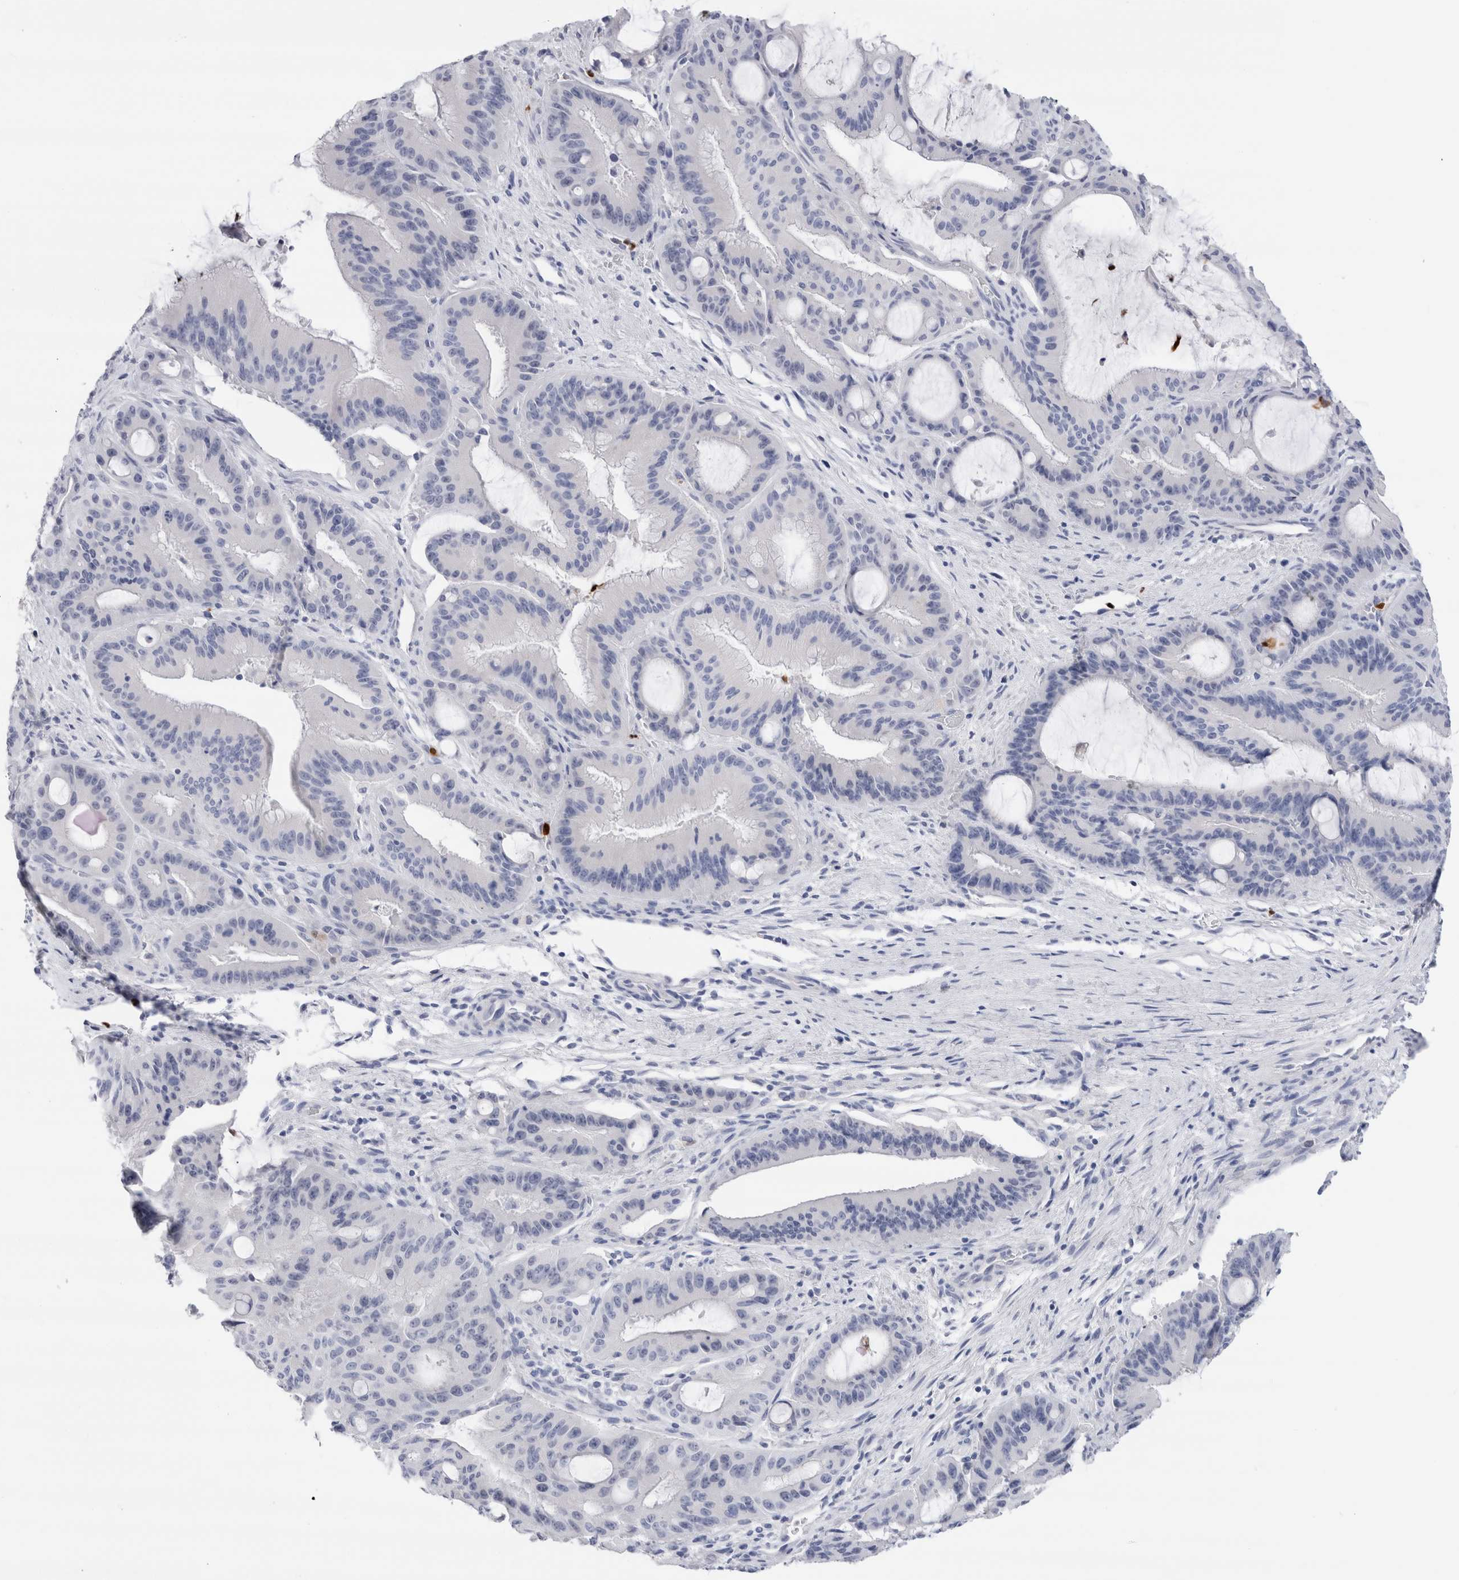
{"staining": {"intensity": "negative", "quantity": "none", "location": "none"}, "tissue": "liver cancer", "cell_type": "Tumor cells", "image_type": "cancer", "snomed": [{"axis": "morphology", "description": "Normal tissue, NOS"}, {"axis": "morphology", "description": "Cholangiocarcinoma"}, {"axis": "topography", "description": "Liver"}, {"axis": "topography", "description": "Peripheral nerve tissue"}], "caption": "Tumor cells show no significant expression in liver cholangiocarcinoma. Nuclei are stained in blue.", "gene": "SLC10A5", "patient": {"sex": "female", "age": 73}}